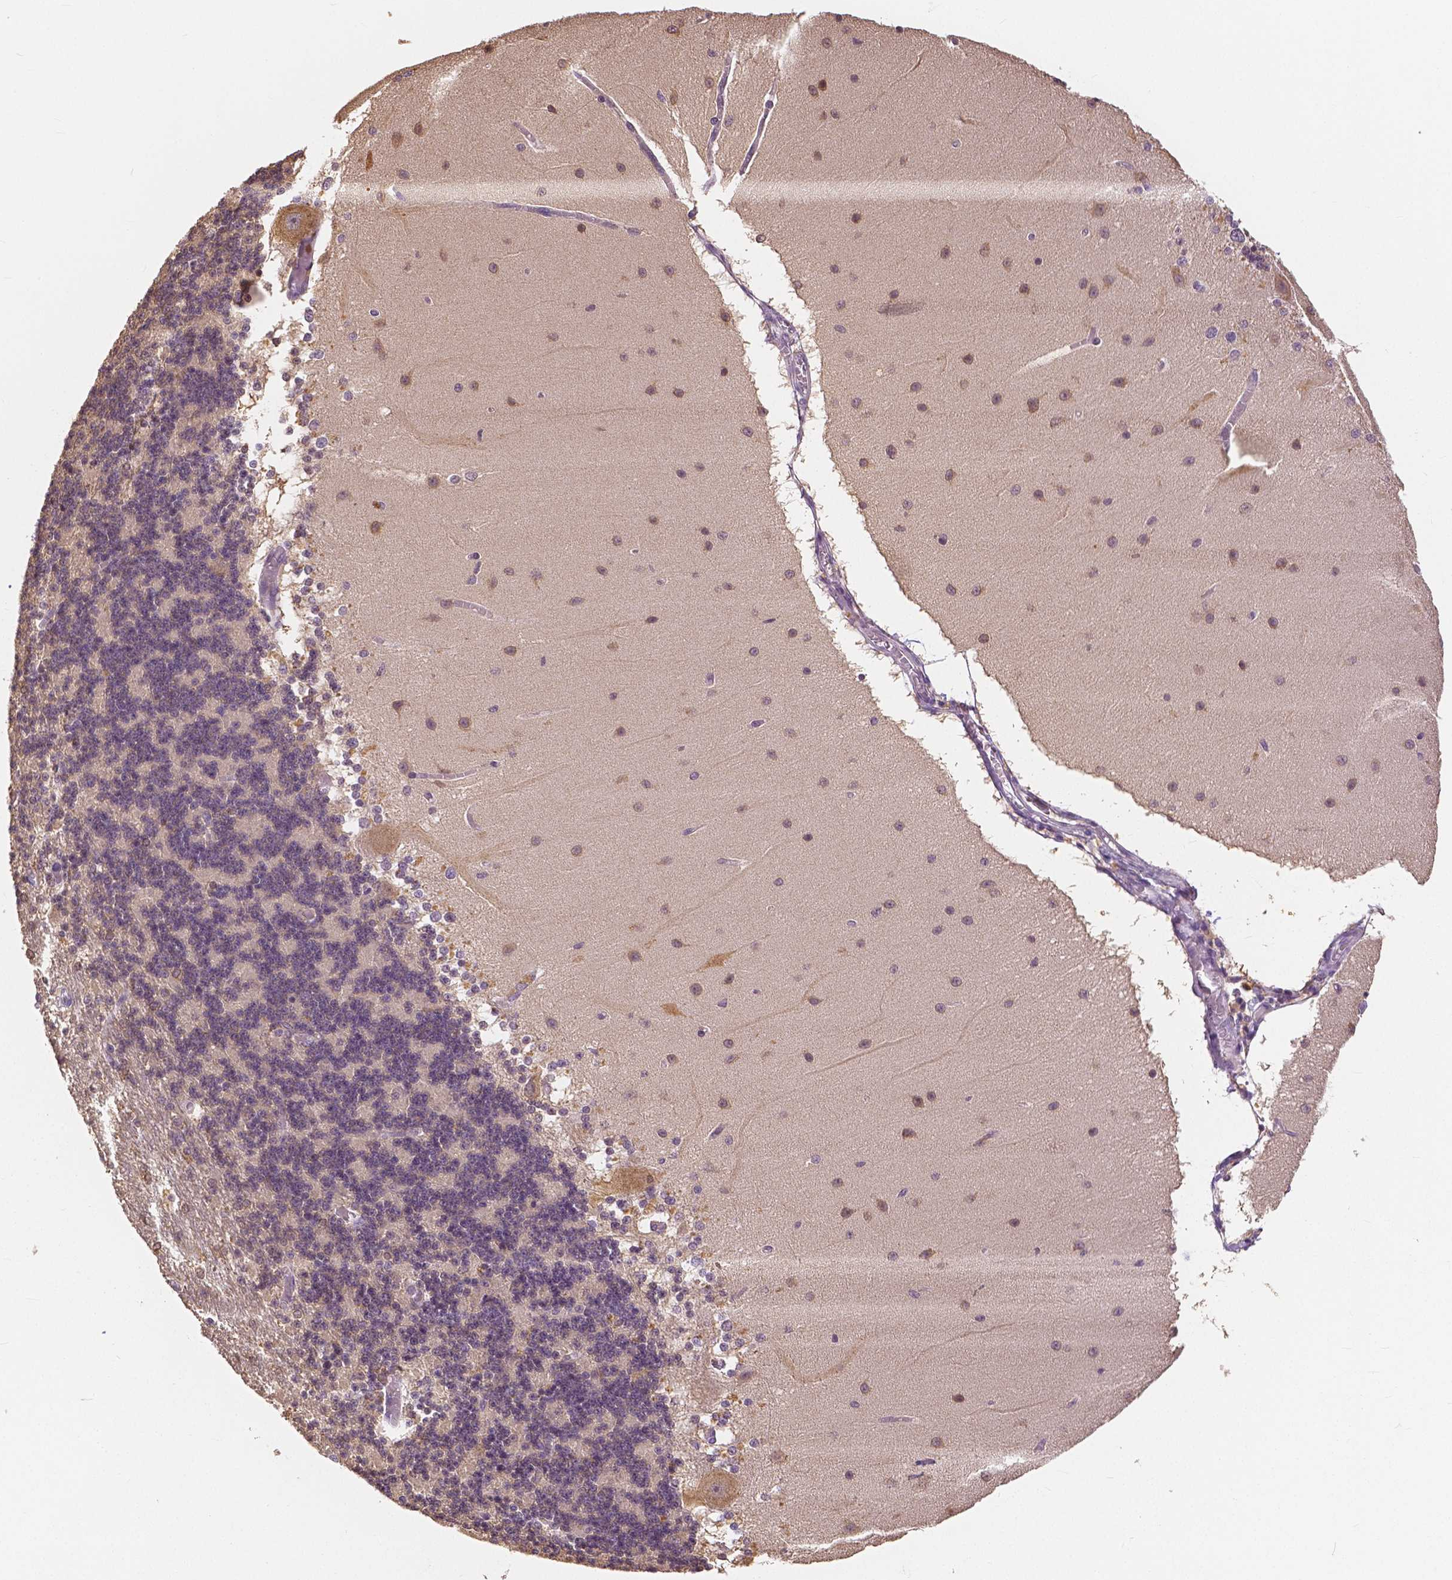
{"staining": {"intensity": "negative", "quantity": "none", "location": "none"}, "tissue": "cerebellum", "cell_type": "Cells in granular layer", "image_type": "normal", "snomed": [{"axis": "morphology", "description": "Normal tissue, NOS"}, {"axis": "topography", "description": "Cerebellum"}], "caption": "Immunohistochemistry of benign cerebellum shows no positivity in cells in granular layer. The staining is performed using DAB (3,3'-diaminobenzidine) brown chromogen with nuclei counter-stained in using hematoxylin.", "gene": "MAP1LC3B", "patient": {"sex": "female", "age": 54}}